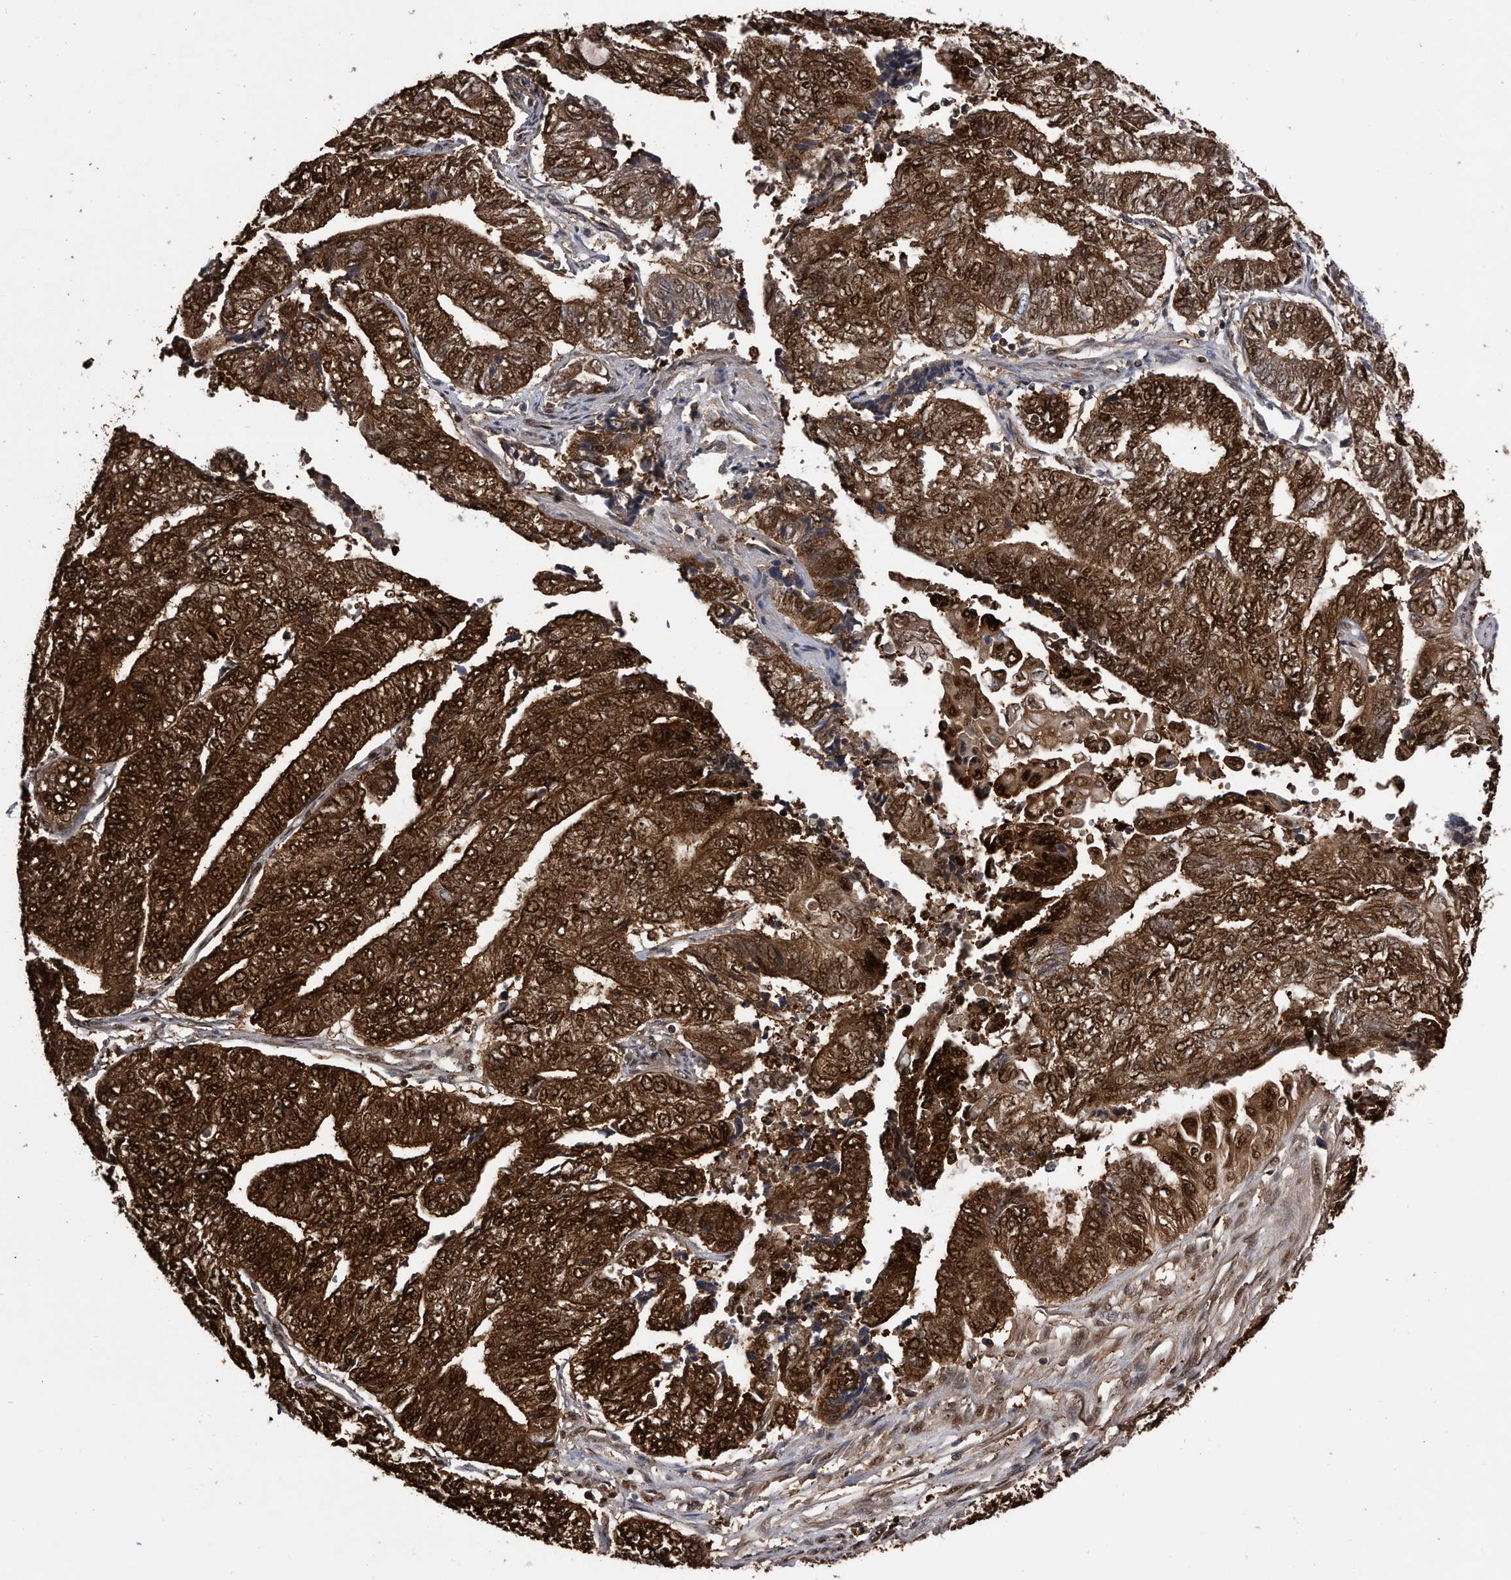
{"staining": {"intensity": "strong", "quantity": ">75%", "location": "cytoplasmic/membranous,nuclear"}, "tissue": "endometrial cancer", "cell_type": "Tumor cells", "image_type": "cancer", "snomed": [{"axis": "morphology", "description": "Adenocarcinoma, NOS"}, {"axis": "topography", "description": "Uterus"}, {"axis": "topography", "description": "Endometrium"}], "caption": "Immunohistochemical staining of endometrial cancer exhibits high levels of strong cytoplasmic/membranous and nuclear staining in about >75% of tumor cells. (brown staining indicates protein expression, while blue staining denotes nuclei).", "gene": "RAD23B", "patient": {"sex": "female", "age": 70}}